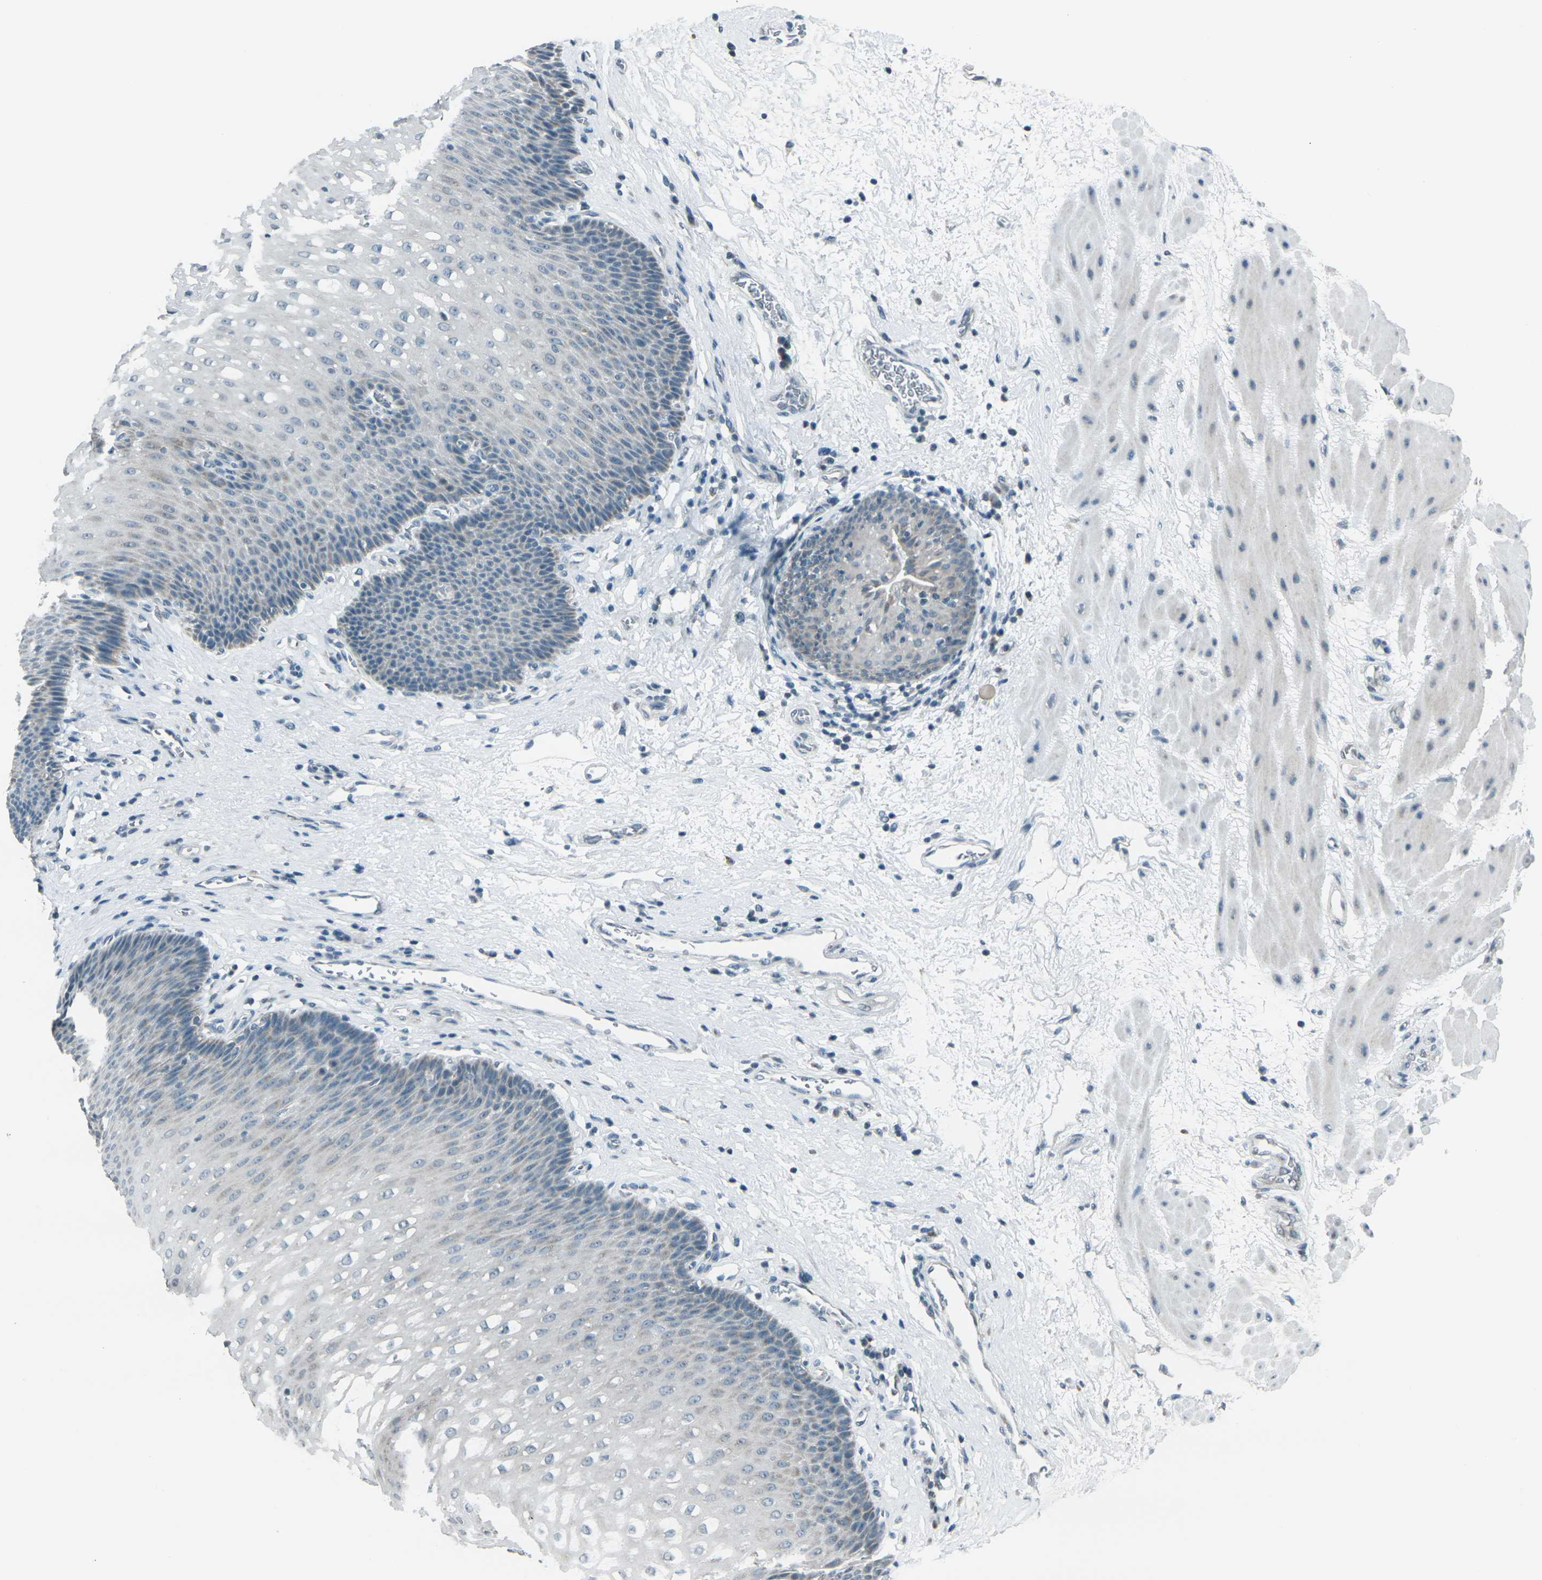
{"staining": {"intensity": "weak", "quantity": "25%-75%", "location": "cytoplasmic/membranous"}, "tissue": "esophagus", "cell_type": "Squamous epithelial cells", "image_type": "normal", "snomed": [{"axis": "morphology", "description": "Normal tissue, NOS"}, {"axis": "topography", "description": "Esophagus"}], "caption": "About 25%-75% of squamous epithelial cells in unremarkable human esophagus show weak cytoplasmic/membranous protein expression as visualized by brown immunohistochemical staining.", "gene": "H2BC1", "patient": {"sex": "male", "age": 48}}